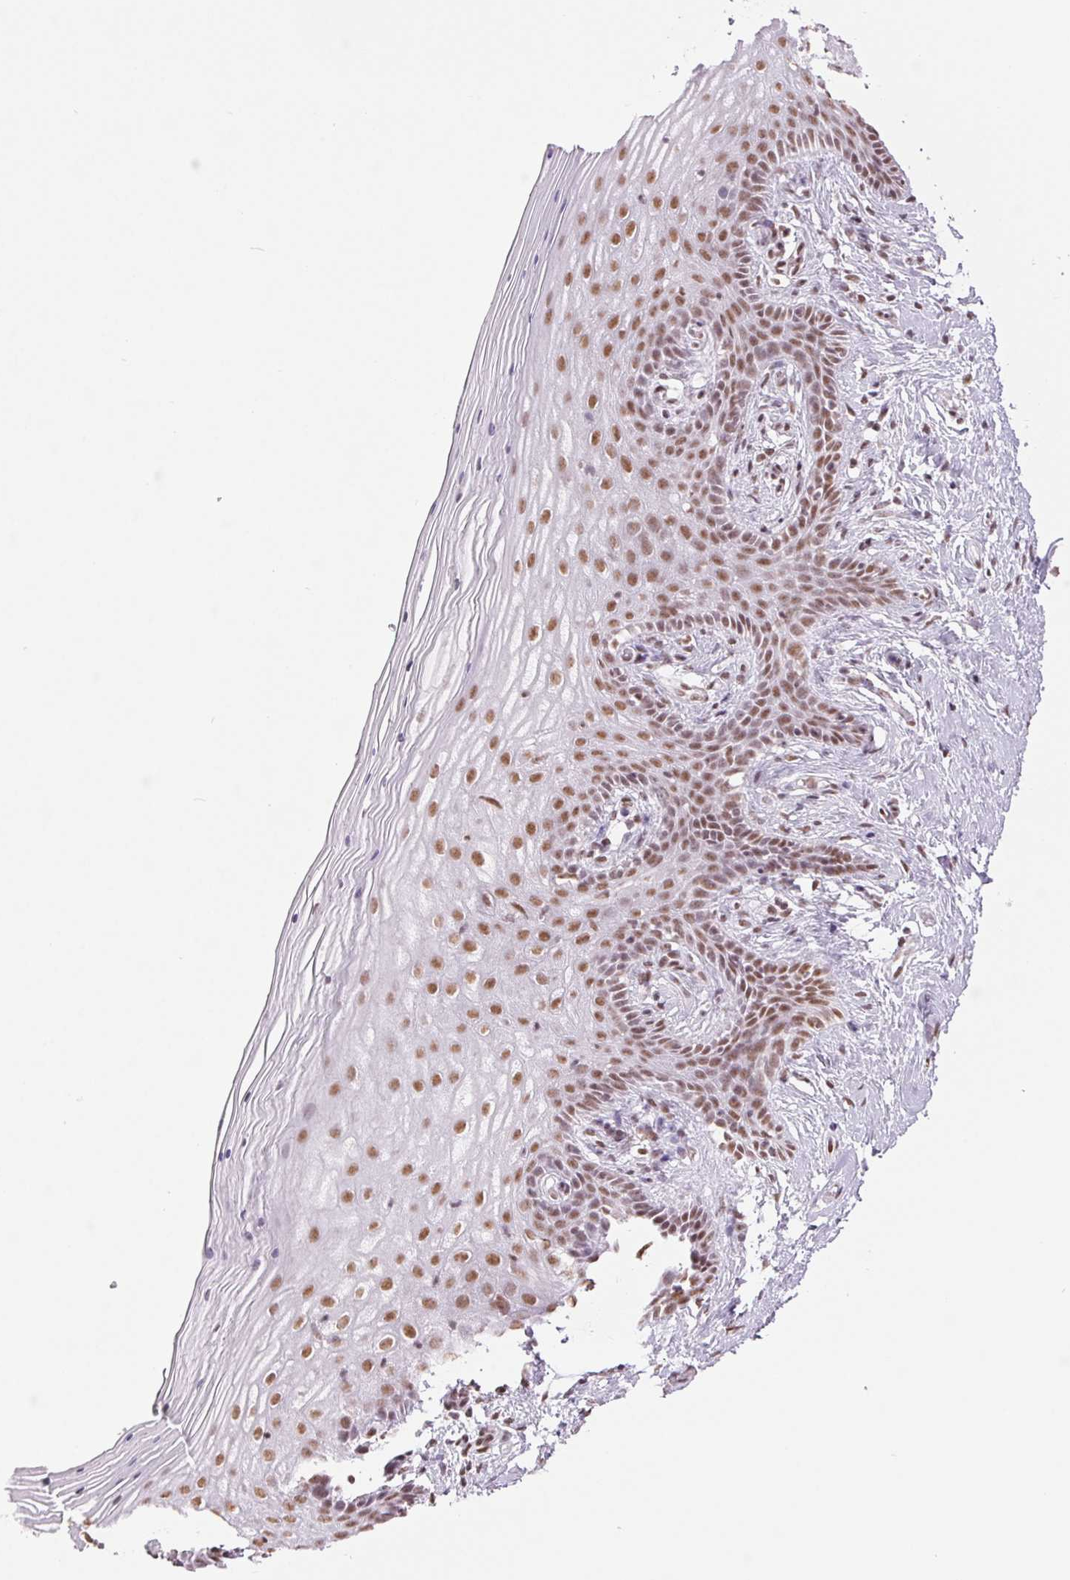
{"staining": {"intensity": "moderate", "quantity": ">75%", "location": "nuclear"}, "tissue": "vagina", "cell_type": "Squamous epithelial cells", "image_type": "normal", "snomed": [{"axis": "morphology", "description": "Normal tissue, NOS"}, {"axis": "topography", "description": "Vagina"}], "caption": "Immunohistochemistry of normal human vagina demonstrates medium levels of moderate nuclear expression in approximately >75% of squamous epithelial cells. (DAB IHC with brightfield microscopy, high magnification).", "gene": "ZFR2", "patient": {"sex": "female", "age": 45}}